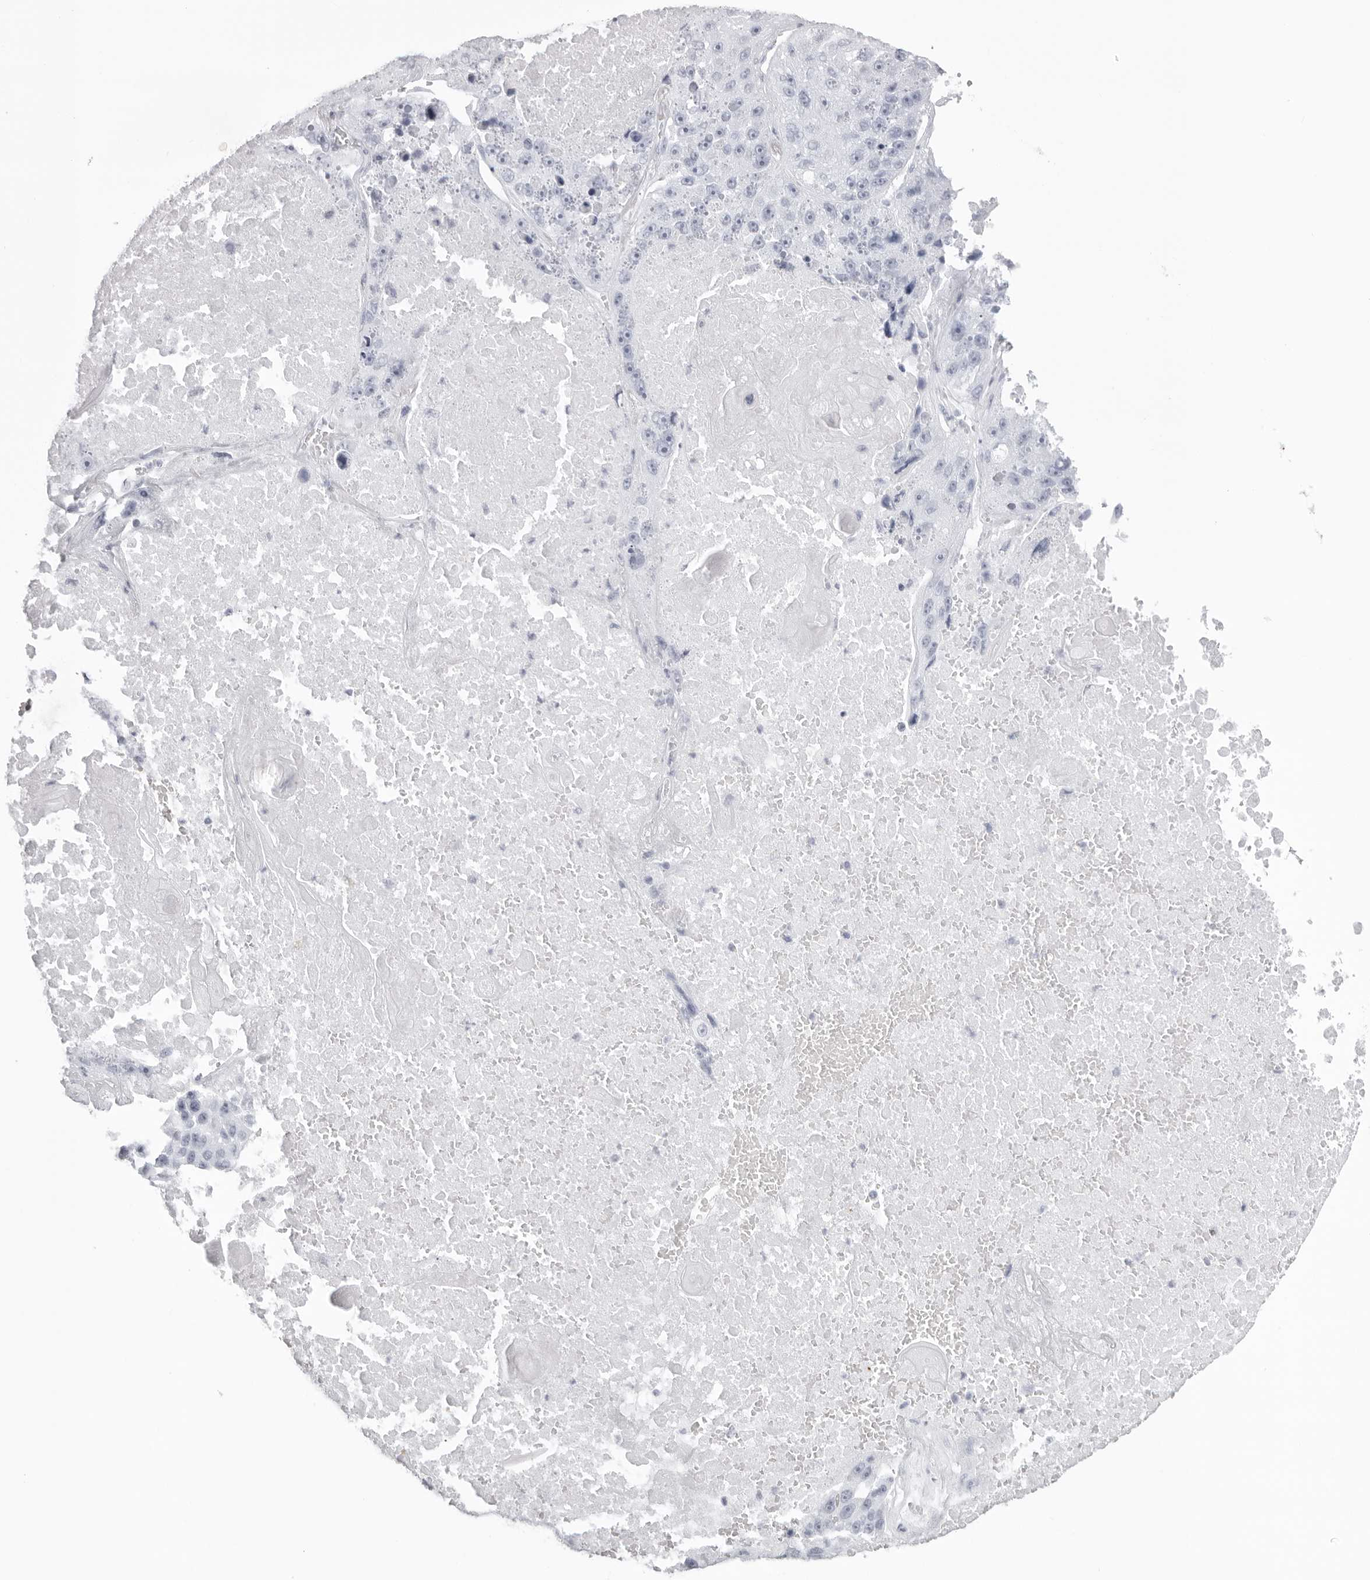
{"staining": {"intensity": "negative", "quantity": "none", "location": "none"}, "tissue": "lung cancer", "cell_type": "Tumor cells", "image_type": "cancer", "snomed": [{"axis": "morphology", "description": "Squamous cell carcinoma, NOS"}, {"axis": "topography", "description": "Lung"}], "caption": "This is an immunohistochemistry micrograph of squamous cell carcinoma (lung). There is no expression in tumor cells.", "gene": "KLK9", "patient": {"sex": "male", "age": 61}}